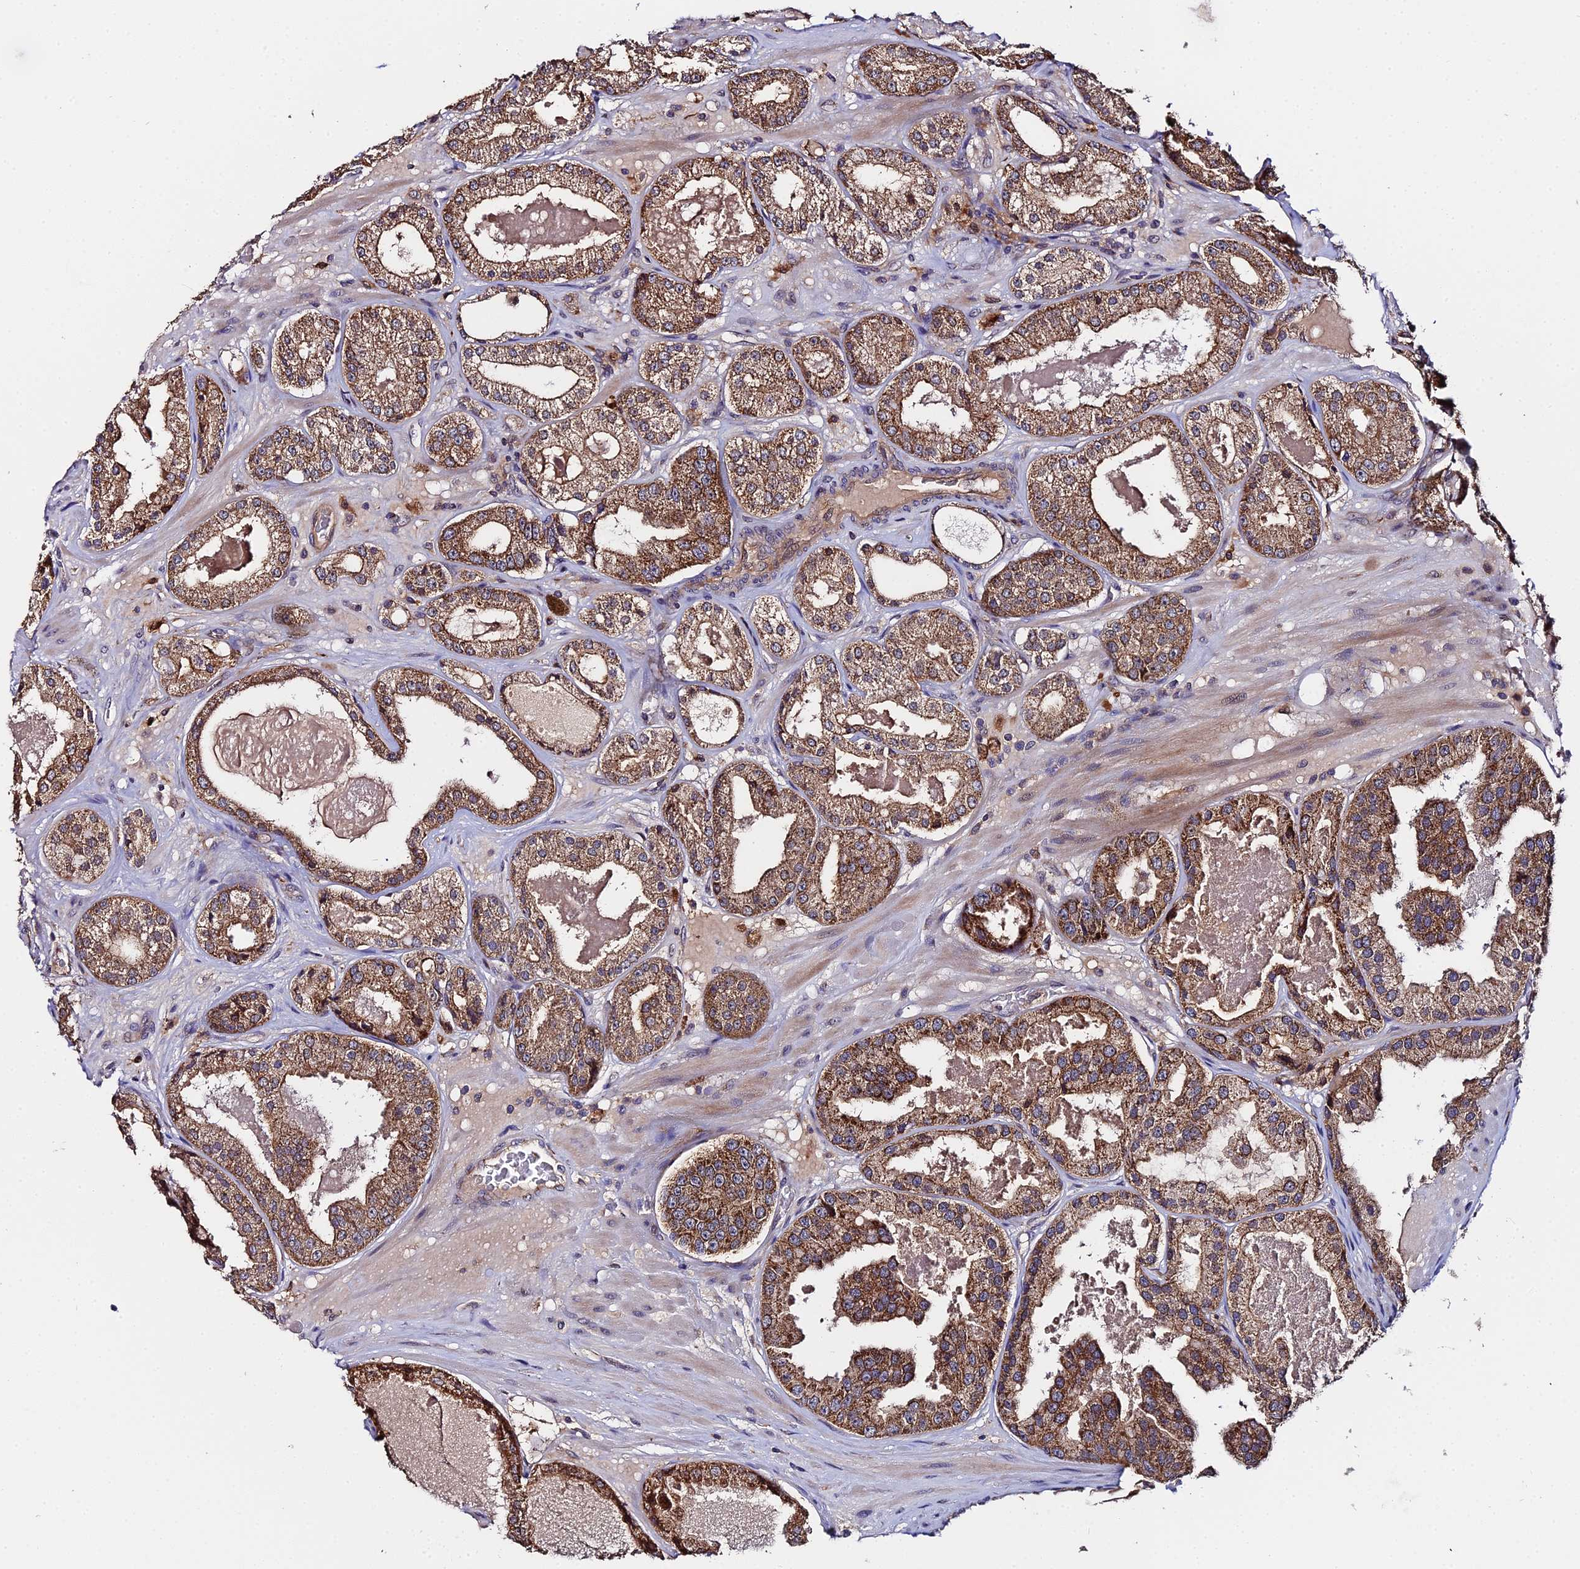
{"staining": {"intensity": "moderate", "quantity": ">75%", "location": "cytoplasmic/membranous"}, "tissue": "prostate cancer", "cell_type": "Tumor cells", "image_type": "cancer", "snomed": [{"axis": "morphology", "description": "Adenocarcinoma, High grade"}, {"axis": "topography", "description": "Prostate"}], "caption": "Moderate cytoplasmic/membranous protein positivity is appreciated in approximately >75% of tumor cells in prostate high-grade adenocarcinoma.", "gene": "ZBED8", "patient": {"sex": "male", "age": 63}}